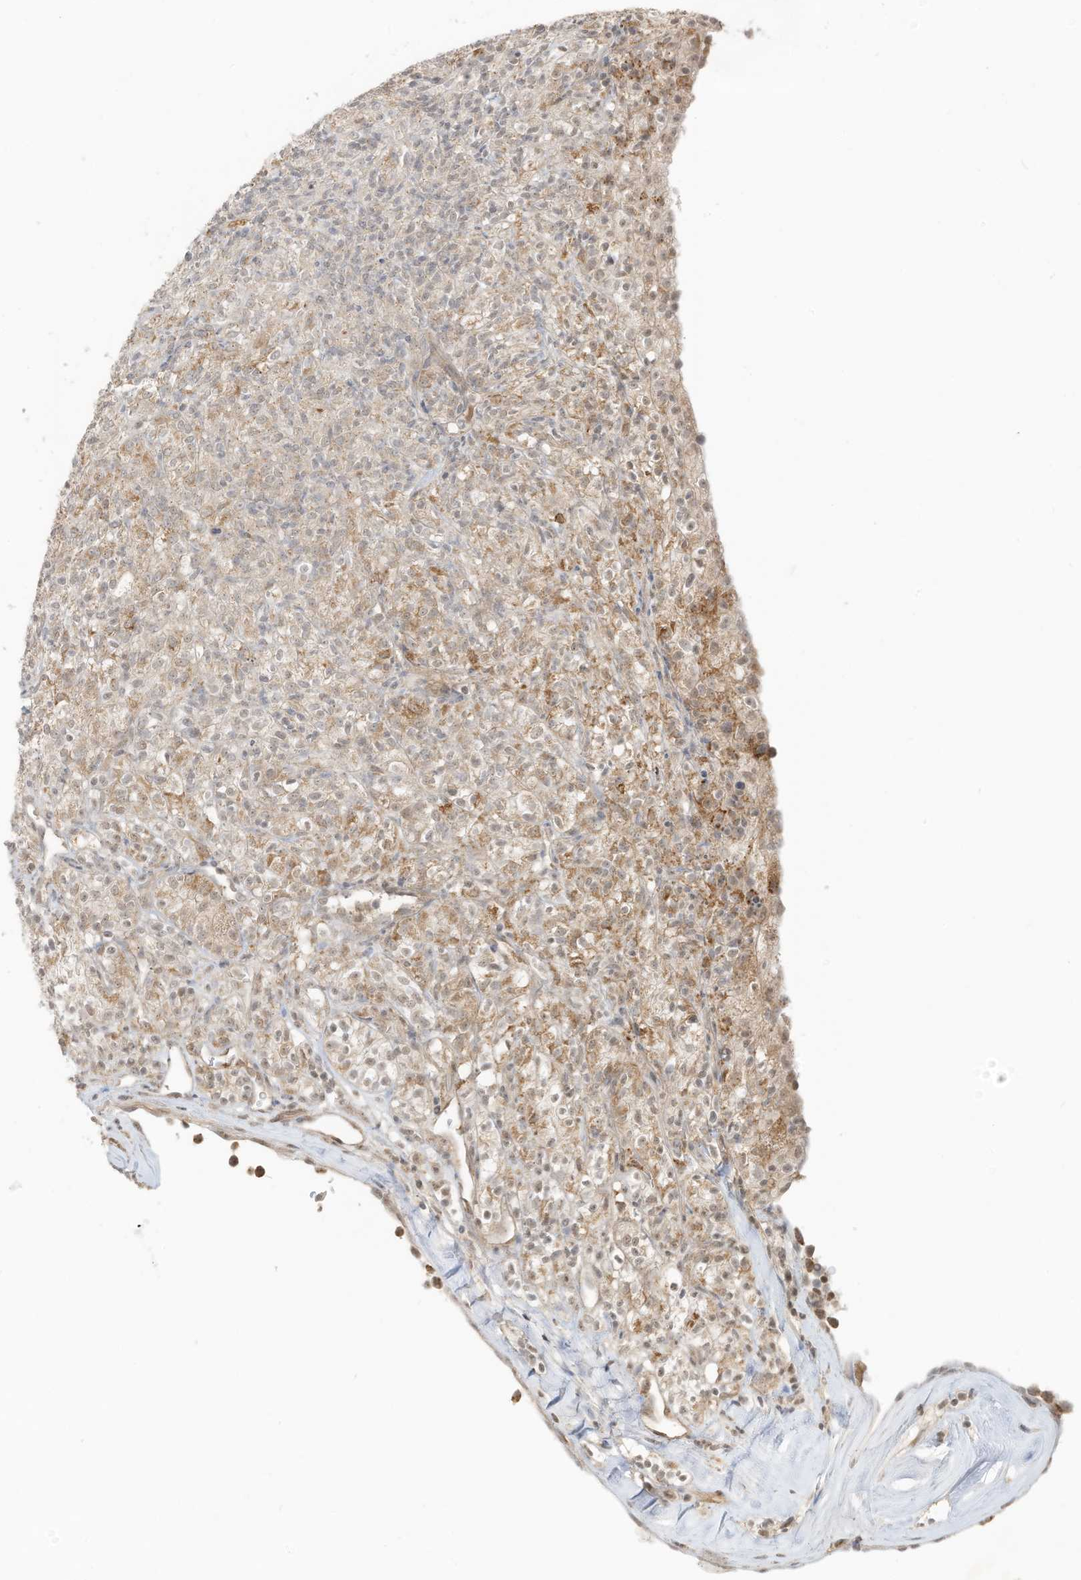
{"staining": {"intensity": "moderate", "quantity": "<25%", "location": "cytoplasmic/membranous"}, "tissue": "renal cancer", "cell_type": "Tumor cells", "image_type": "cancer", "snomed": [{"axis": "morphology", "description": "Adenocarcinoma, NOS"}, {"axis": "topography", "description": "Kidney"}], "caption": "Protein expression analysis of renal adenocarcinoma reveals moderate cytoplasmic/membranous staining in about <25% of tumor cells.", "gene": "N4BP3", "patient": {"sex": "male", "age": 77}}